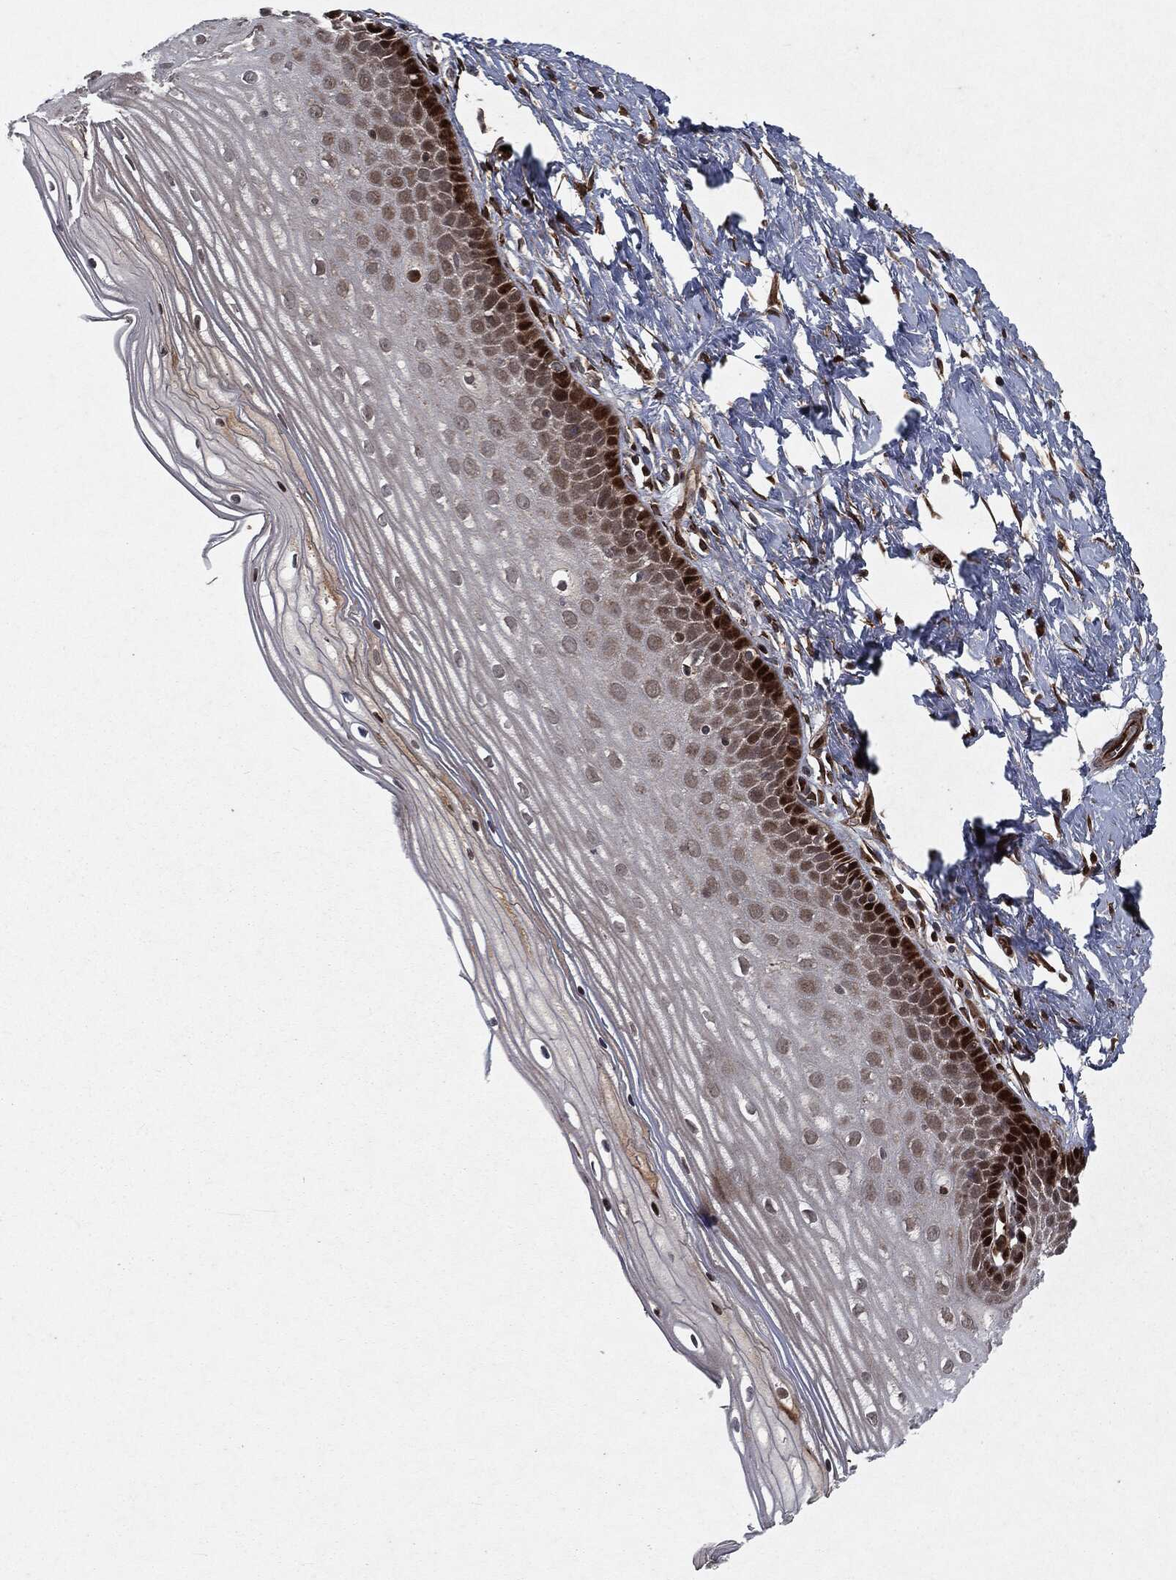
{"staining": {"intensity": "strong", "quantity": ">75%", "location": "cytoplasmic/membranous,nuclear"}, "tissue": "cervix", "cell_type": "Glandular cells", "image_type": "normal", "snomed": [{"axis": "morphology", "description": "Normal tissue, NOS"}, {"axis": "topography", "description": "Cervix"}], "caption": "High-magnification brightfield microscopy of benign cervix stained with DAB (brown) and counterstained with hematoxylin (blue). glandular cells exhibit strong cytoplasmic/membranous,nuclear expression is present in approximately>75% of cells.", "gene": "RANBP9", "patient": {"sex": "female", "age": 37}}